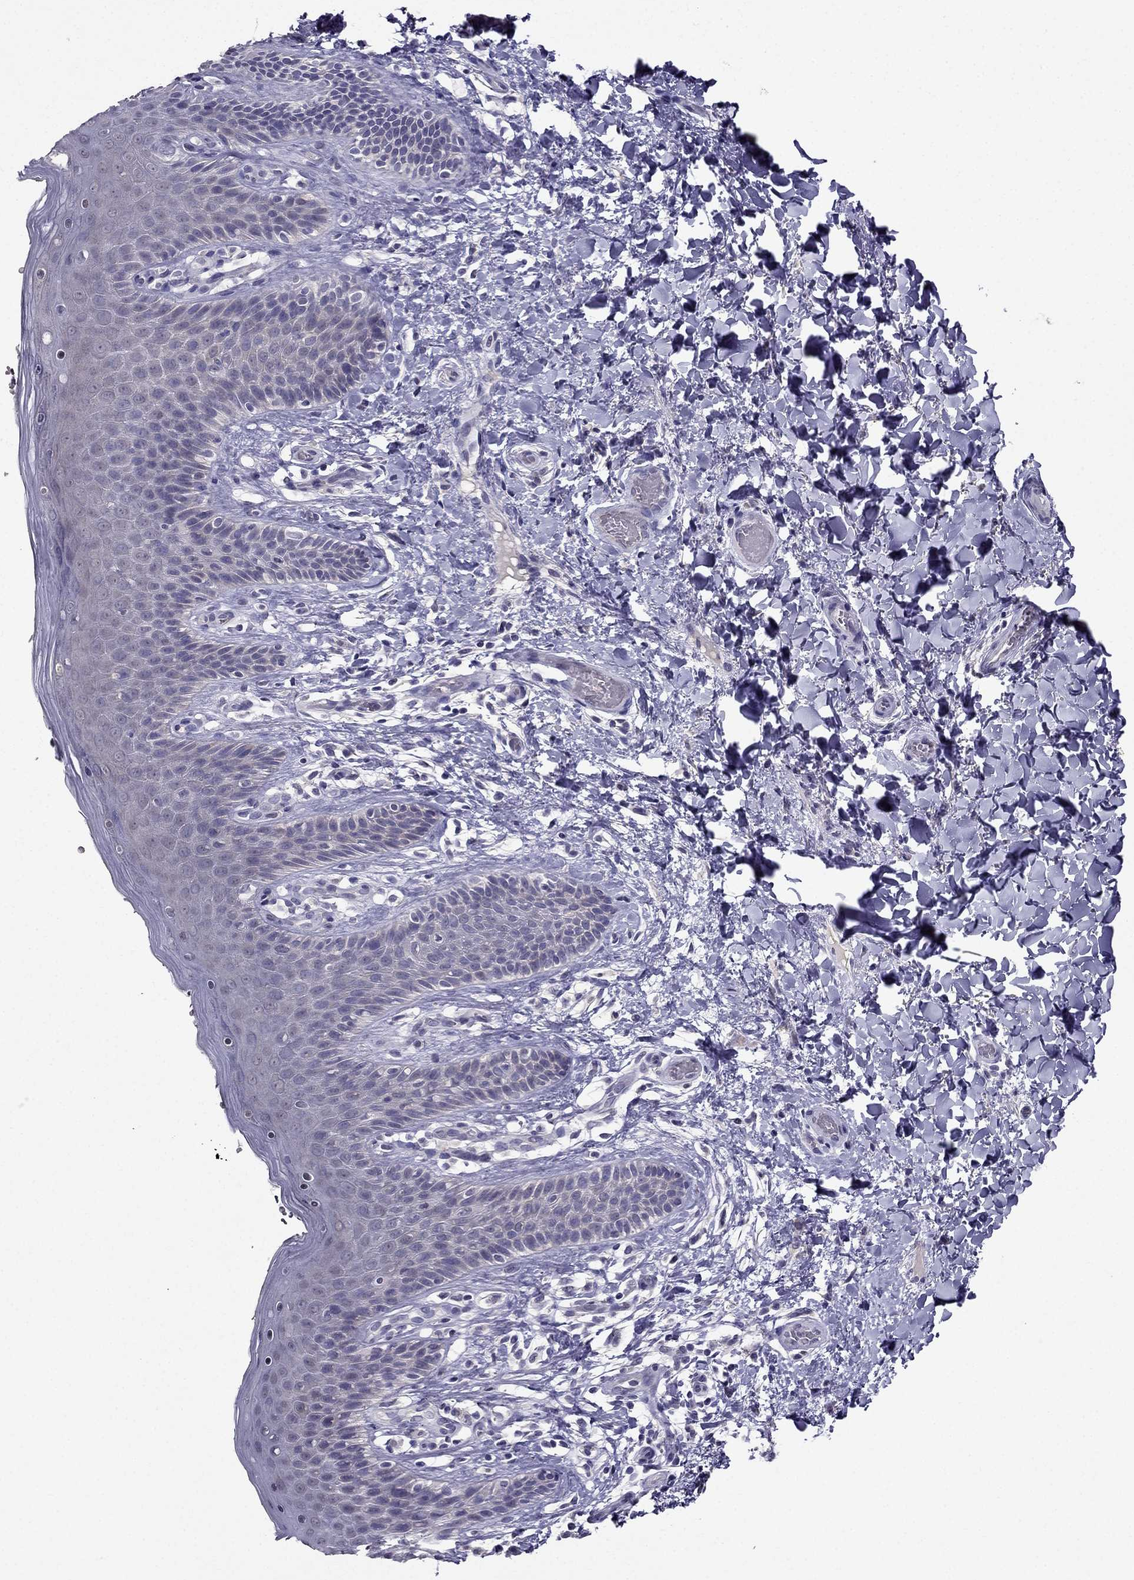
{"staining": {"intensity": "negative", "quantity": "none", "location": "none"}, "tissue": "skin", "cell_type": "Epidermal cells", "image_type": "normal", "snomed": [{"axis": "morphology", "description": "Normal tissue, NOS"}, {"axis": "topography", "description": "Anal"}], "caption": "Immunohistochemistry histopathology image of benign skin stained for a protein (brown), which exhibits no staining in epidermal cells. (DAB IHC, high magnification).", "gene": "DUSP15", "patient": {"sex": "male", "age": 36}}